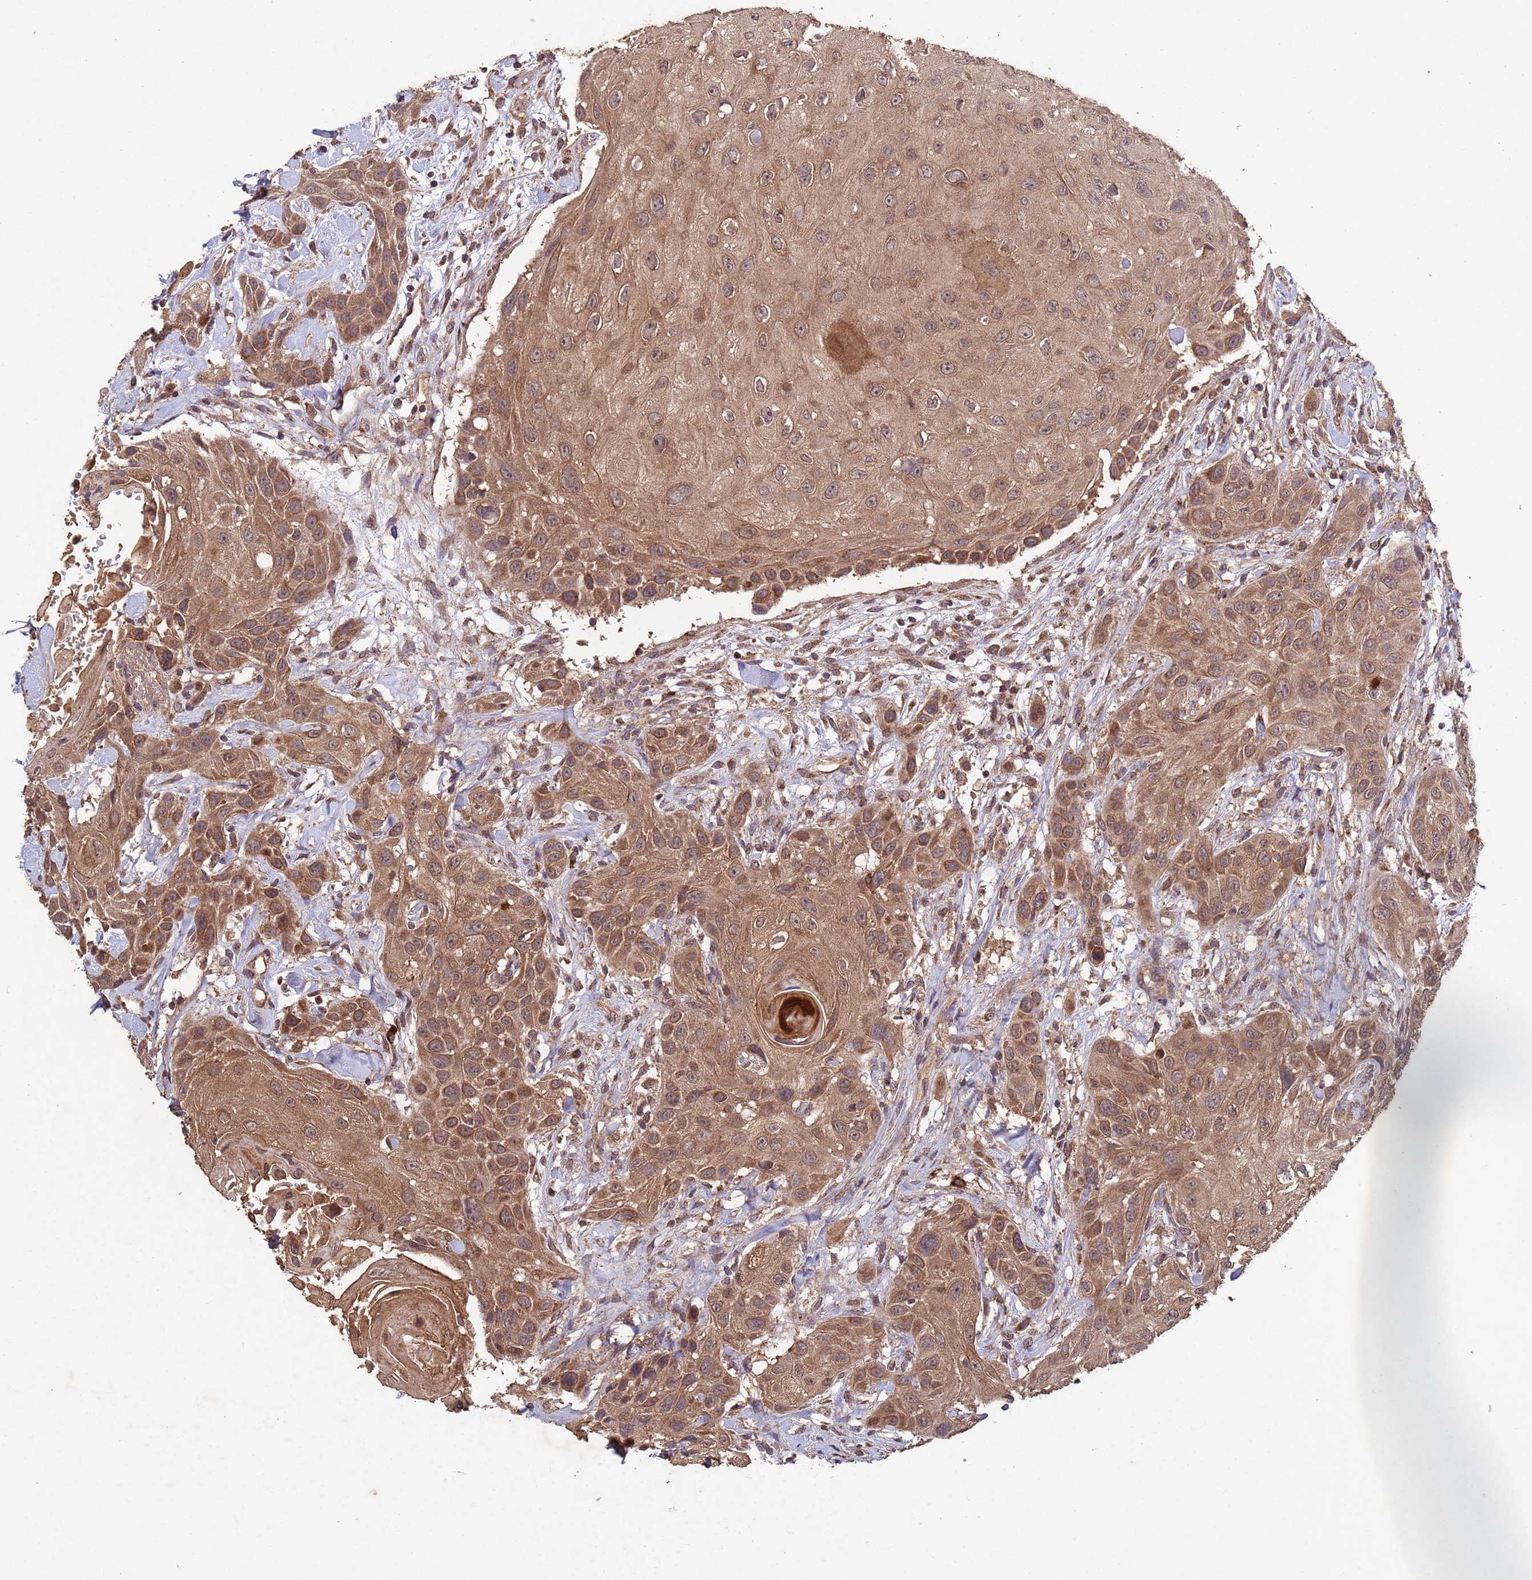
{"staining": {"intensity": "moderate", "quantity": ">75%", "location": "cytoplasmic/membranous"}, "tissue": "head and neck cancer", "cell_type": "Tumor cells", "image_type": "cancer", "snomed": [{"axis": "morphology", "description": "Squamous cell carcinoma, NOS"}, {"axis": "topography", "description": "Head-Neck"}], "caption": "Immunohistochemical staining of head and neck squamous cell carcinoma displays medium levels of moderate cytoplasmic/membranous staining in about >75% of tumor cells.", "gene": "FASTKD1", "patient": {"sex": "male", "age": 81}}